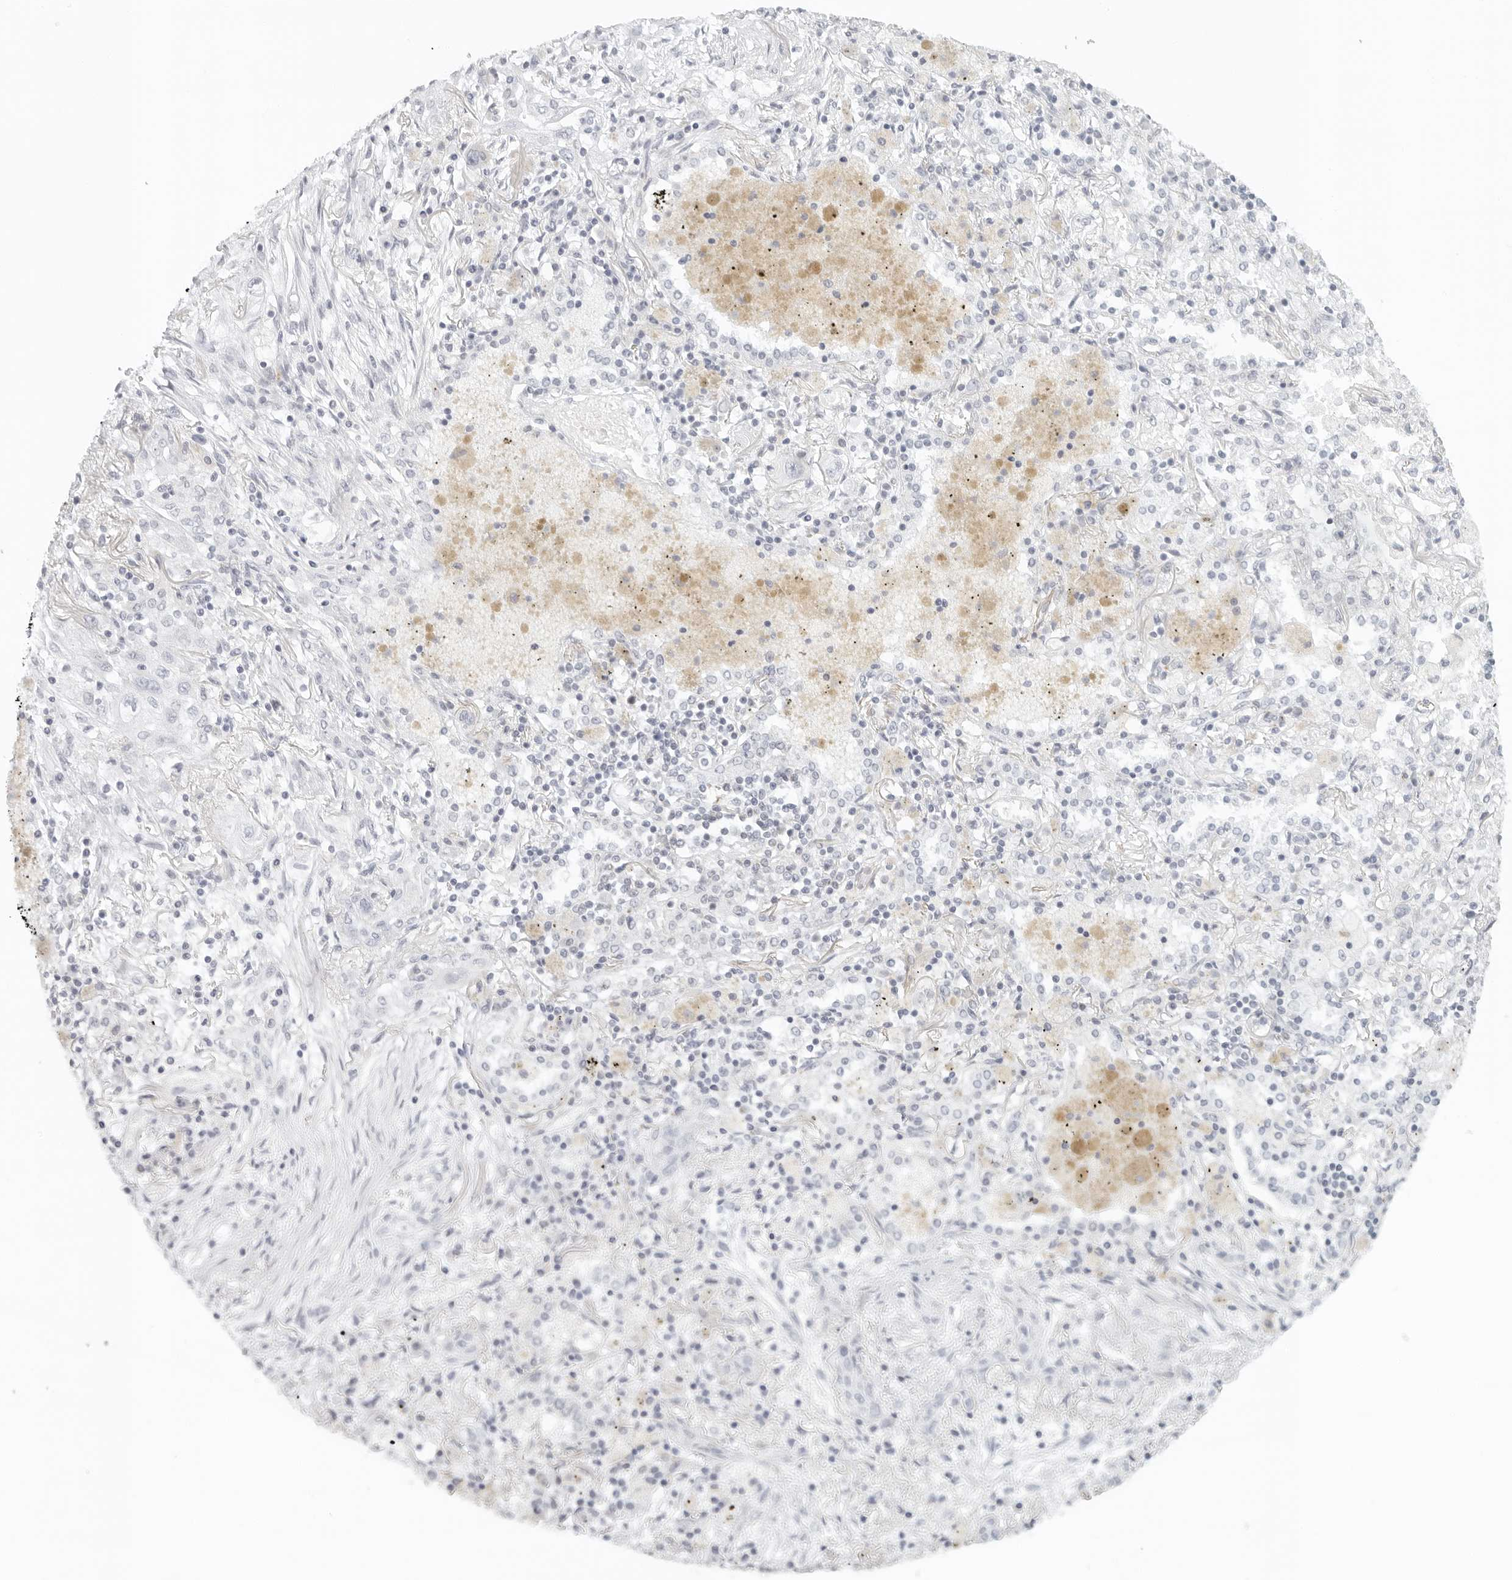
{"staining": {"intensity": "negative", "quantity": "none", "location": "none"}, "tissue": "lung cancer", "cell_type": "Tumor cells", "image_type": "cancer", "snomed": [{"axis": "morphology", "description": "Squamous cell carcinoma, NOS"}, {"axis": "topography", "description": "Lung"}], "caption": "Human squamous cell carcinoma (lung) stained for a protein using immunohistochemistry (IHC) reveals no positivity in tumor cells.", "gene": "RPS6KC1", "patient": {"sex": "female", "age": 47}}